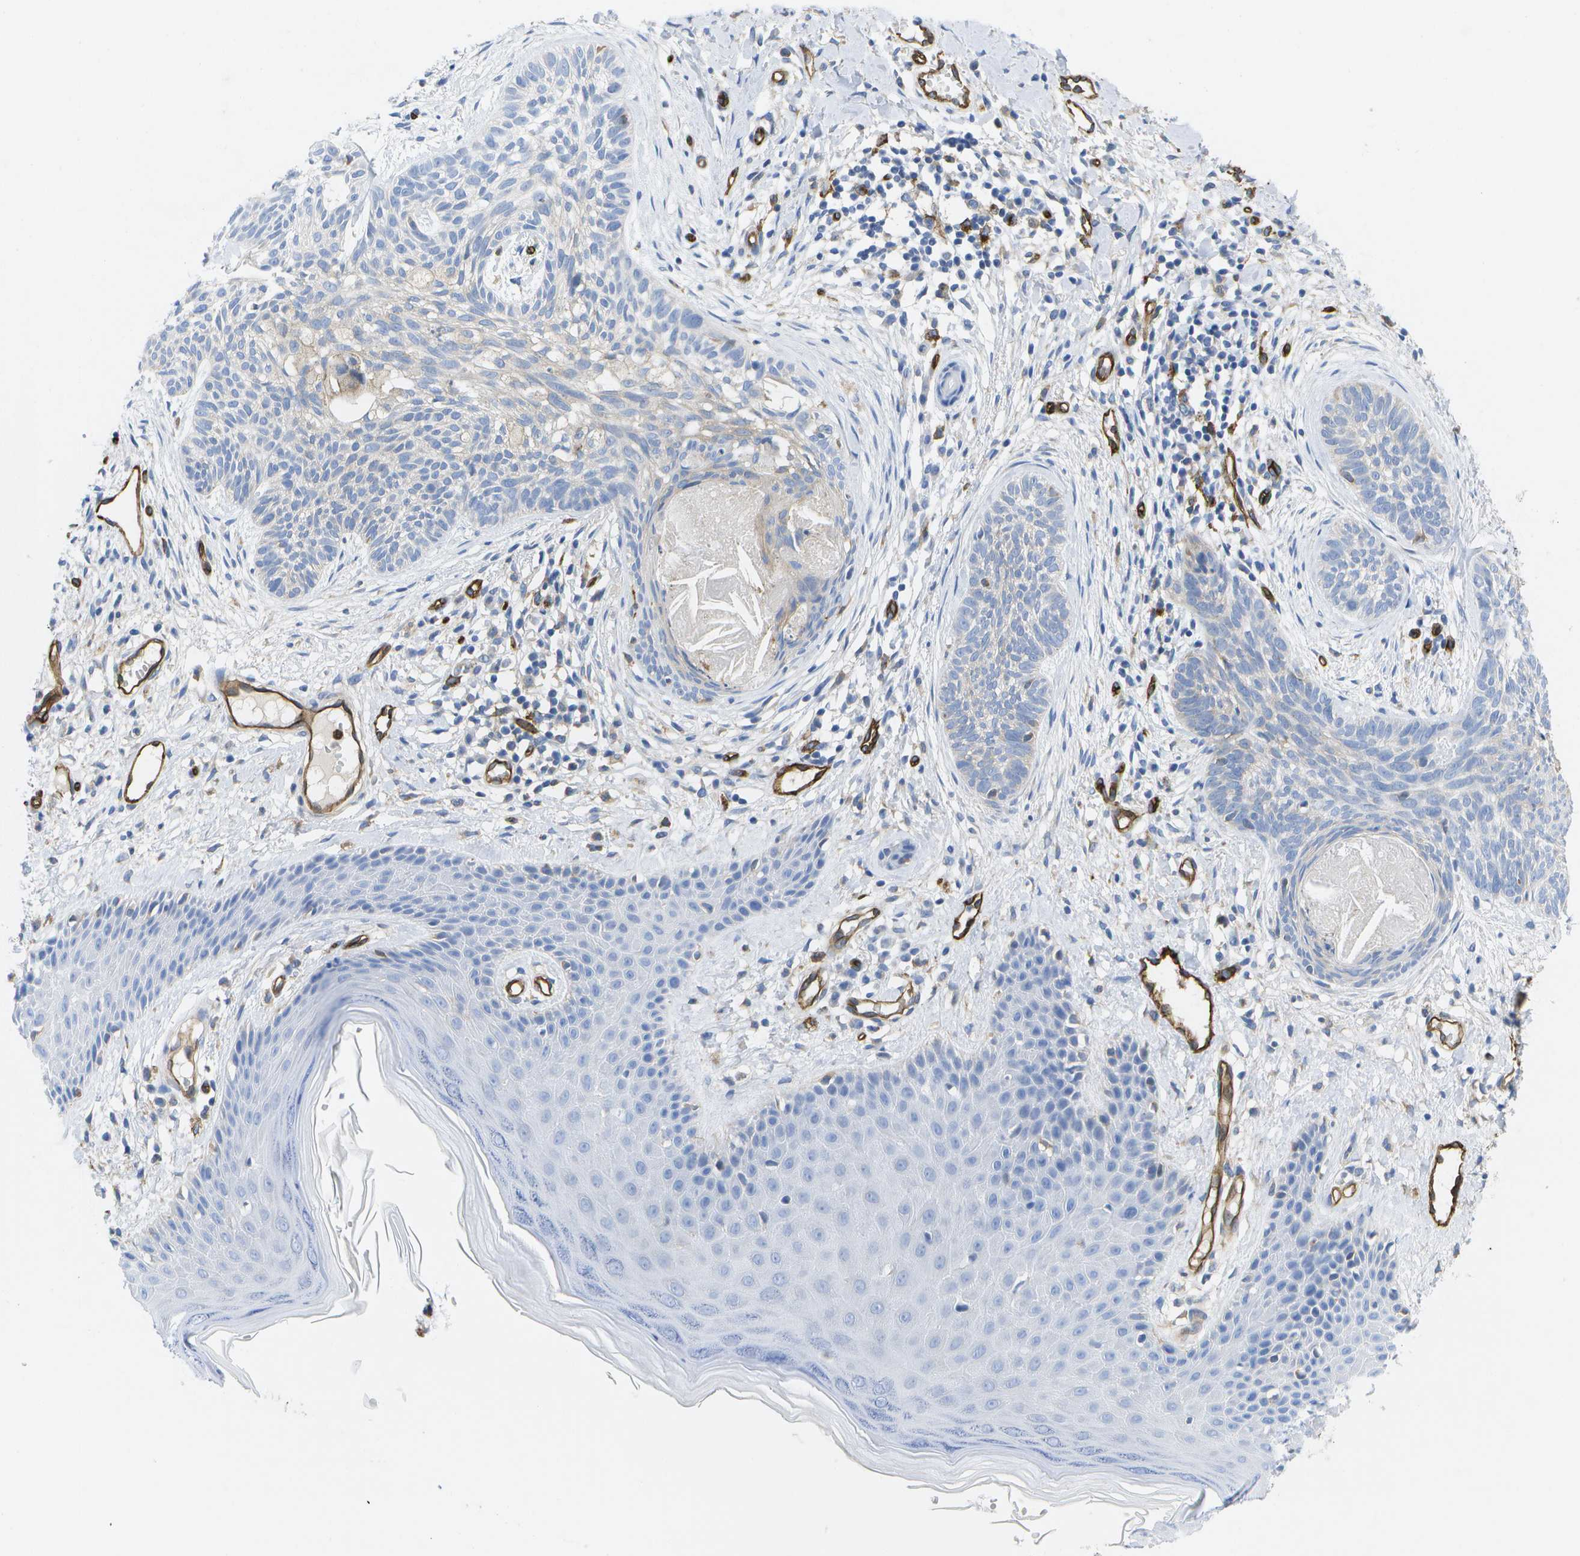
{"staining": {"intensity": "negative", "quantity": "none", "location": "none"}, "tissue": "skin cancer", "cell_type": "Tumor cells", "image_type": "cancer", "snomed": [{"axis": "morphology", "description": "Basal cell carcinoma"}, {"axis": "topography", "description": "Skin"}], "caption": "Basal cell carcinoma (skin) was stained to show a protein in brown. There is no significant positivity in tumor cells.", "gene": "DYSF", "patient": {"sex": "female", "age": 59}}